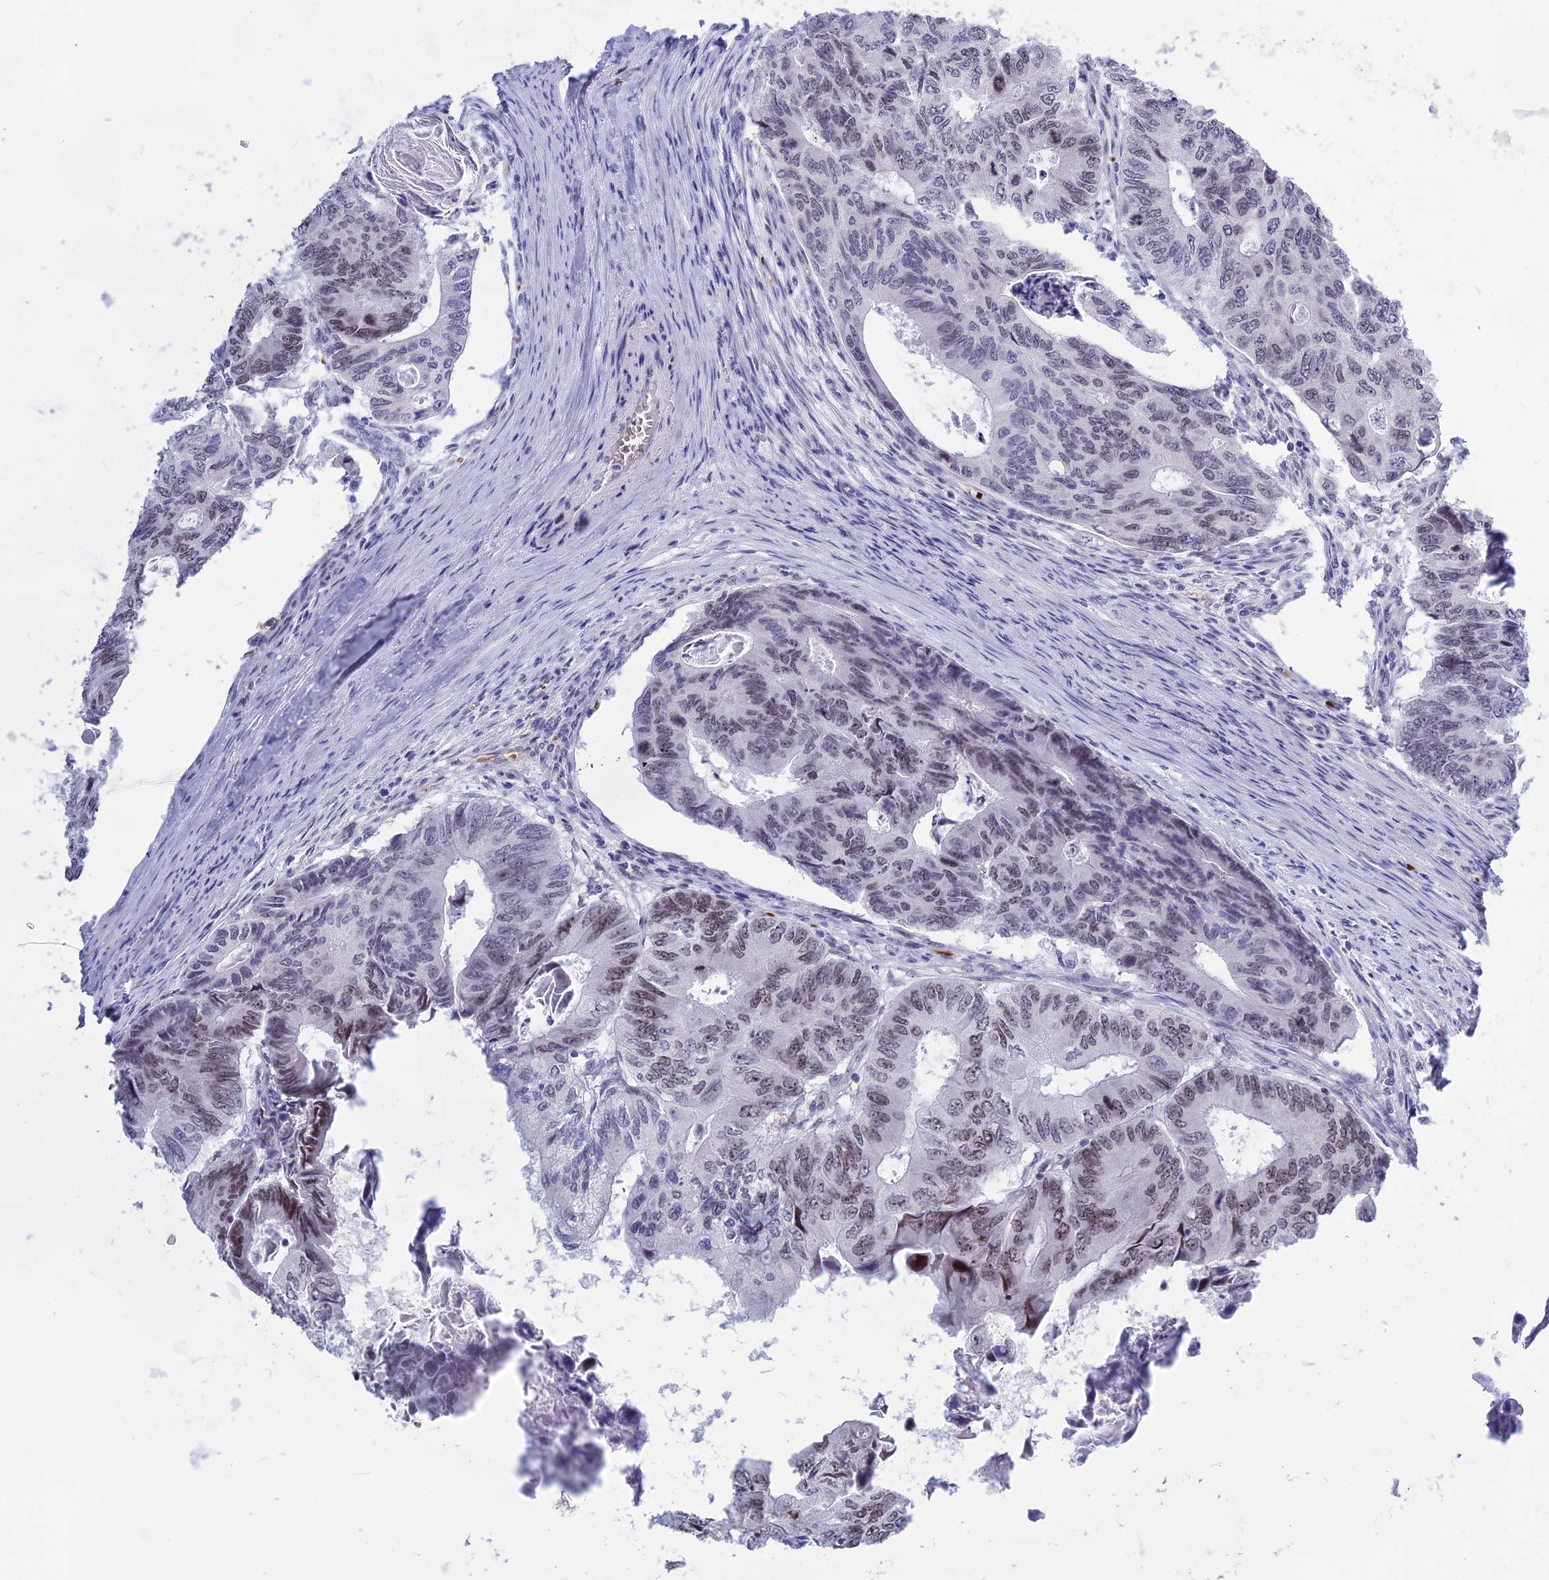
{"staining": {"intensity": "moderate", "quantity": "25%-75%", "location": "nuclear"}, "tissue": "colorectal cancer", "cell_type": "Tumor cells", "image_type": "cancer", "snomed": [{"axis": "morphology", "description": "Adenocarcinoma, NOS"}, {"axis": "topography", "description": "Colon"}], "caption": "Tumor cells display medium levels of moderate nuclear positivity in approximately 25%-75% of cells in human colorectal cancer.", "gene": "KNOP1", "patient": {"sex": "male", "age": 85}}